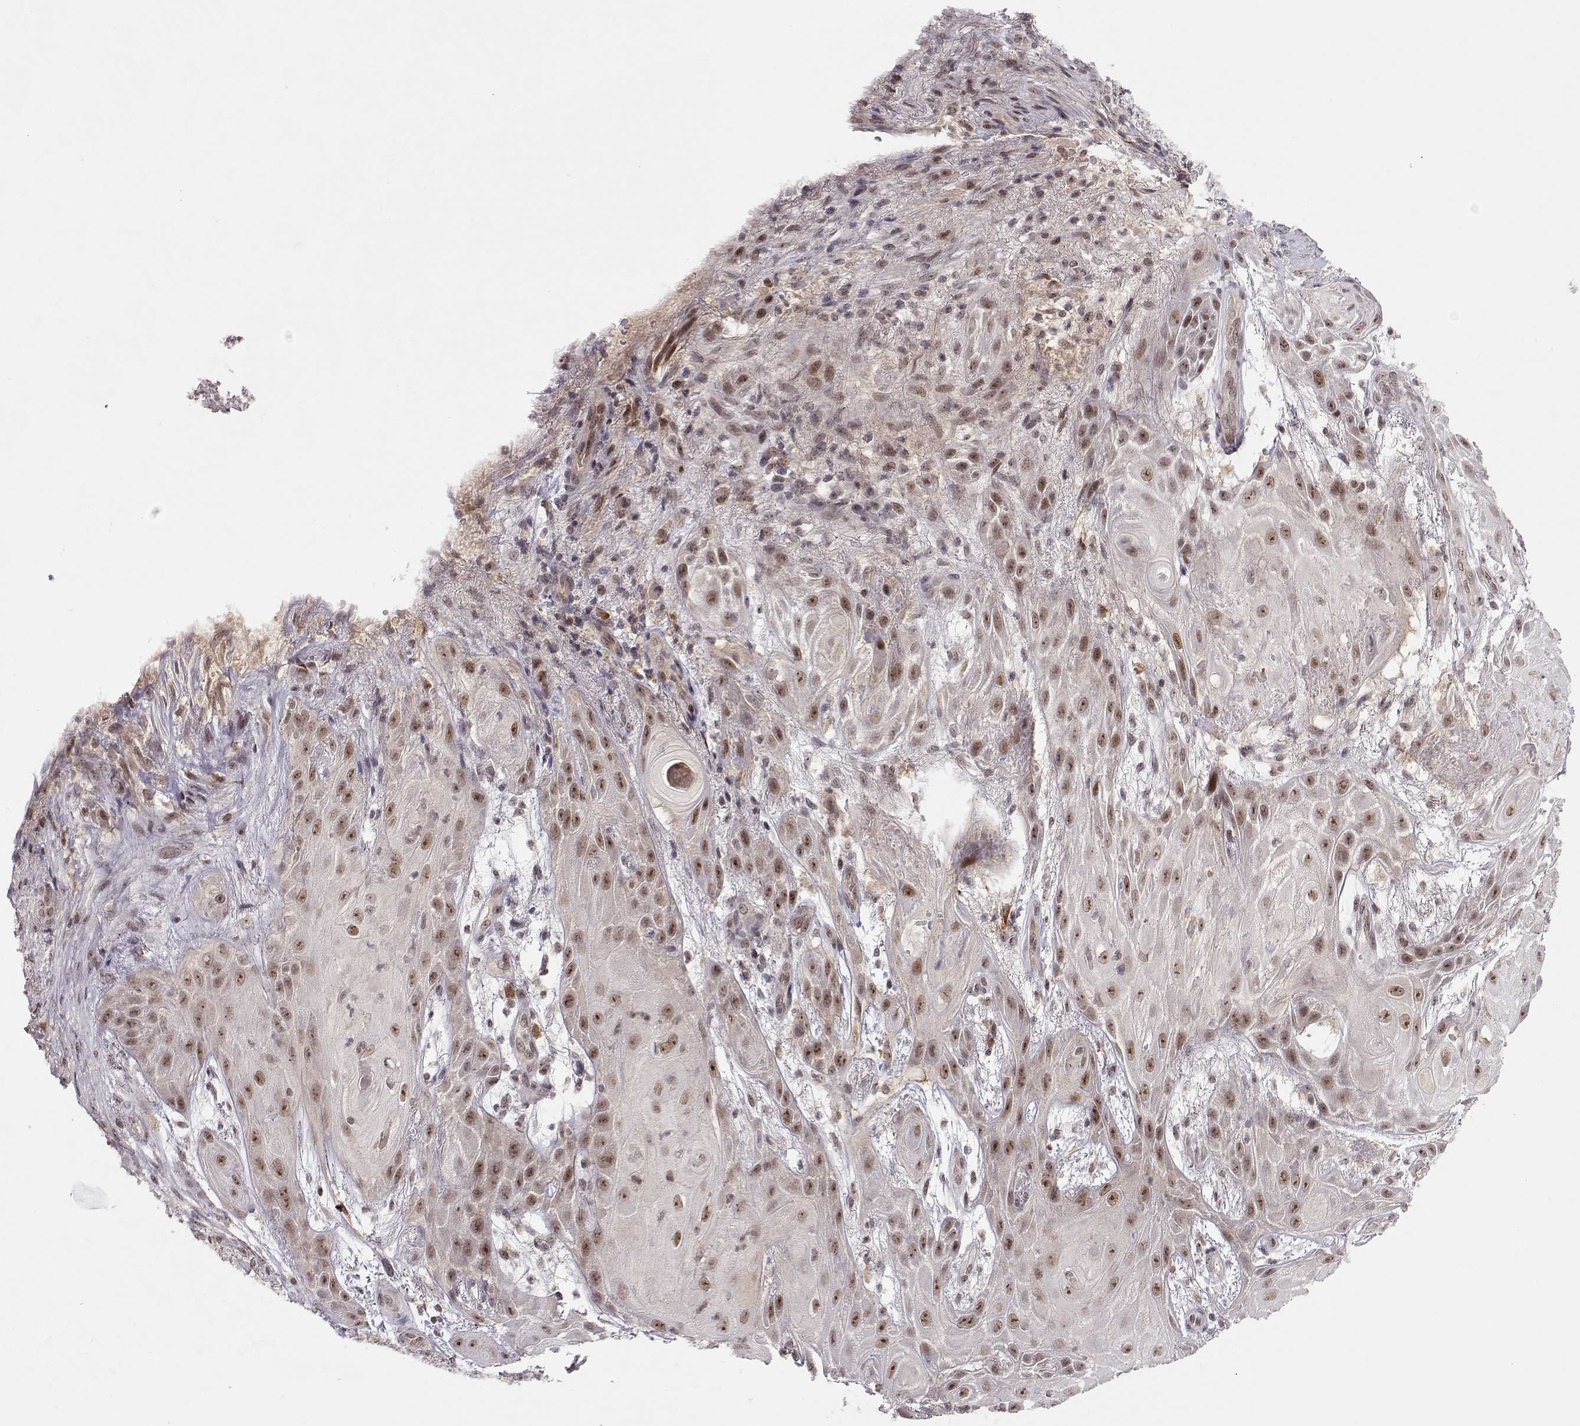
{"staining": {"intensity": "moderate", "quantity": ">75%", "location": "nuclear"}, "tissue": "skin cancer", "cell_type": "Tumor cells", "image_type": "cancer", "snomed": [{"axis": "morphology", "description": "Squamous cell carcinoma, NOS"}, {"axis": "topography", "description": "Skin"}], "caption": "A medium amount of moderate nuclear staining is identified in approximately >75% of tumor cells in squamous cell carcinoma (skin) tissue.", "gene": "CSNK2A1", "patient": {"sex": "male", "age": 62}}